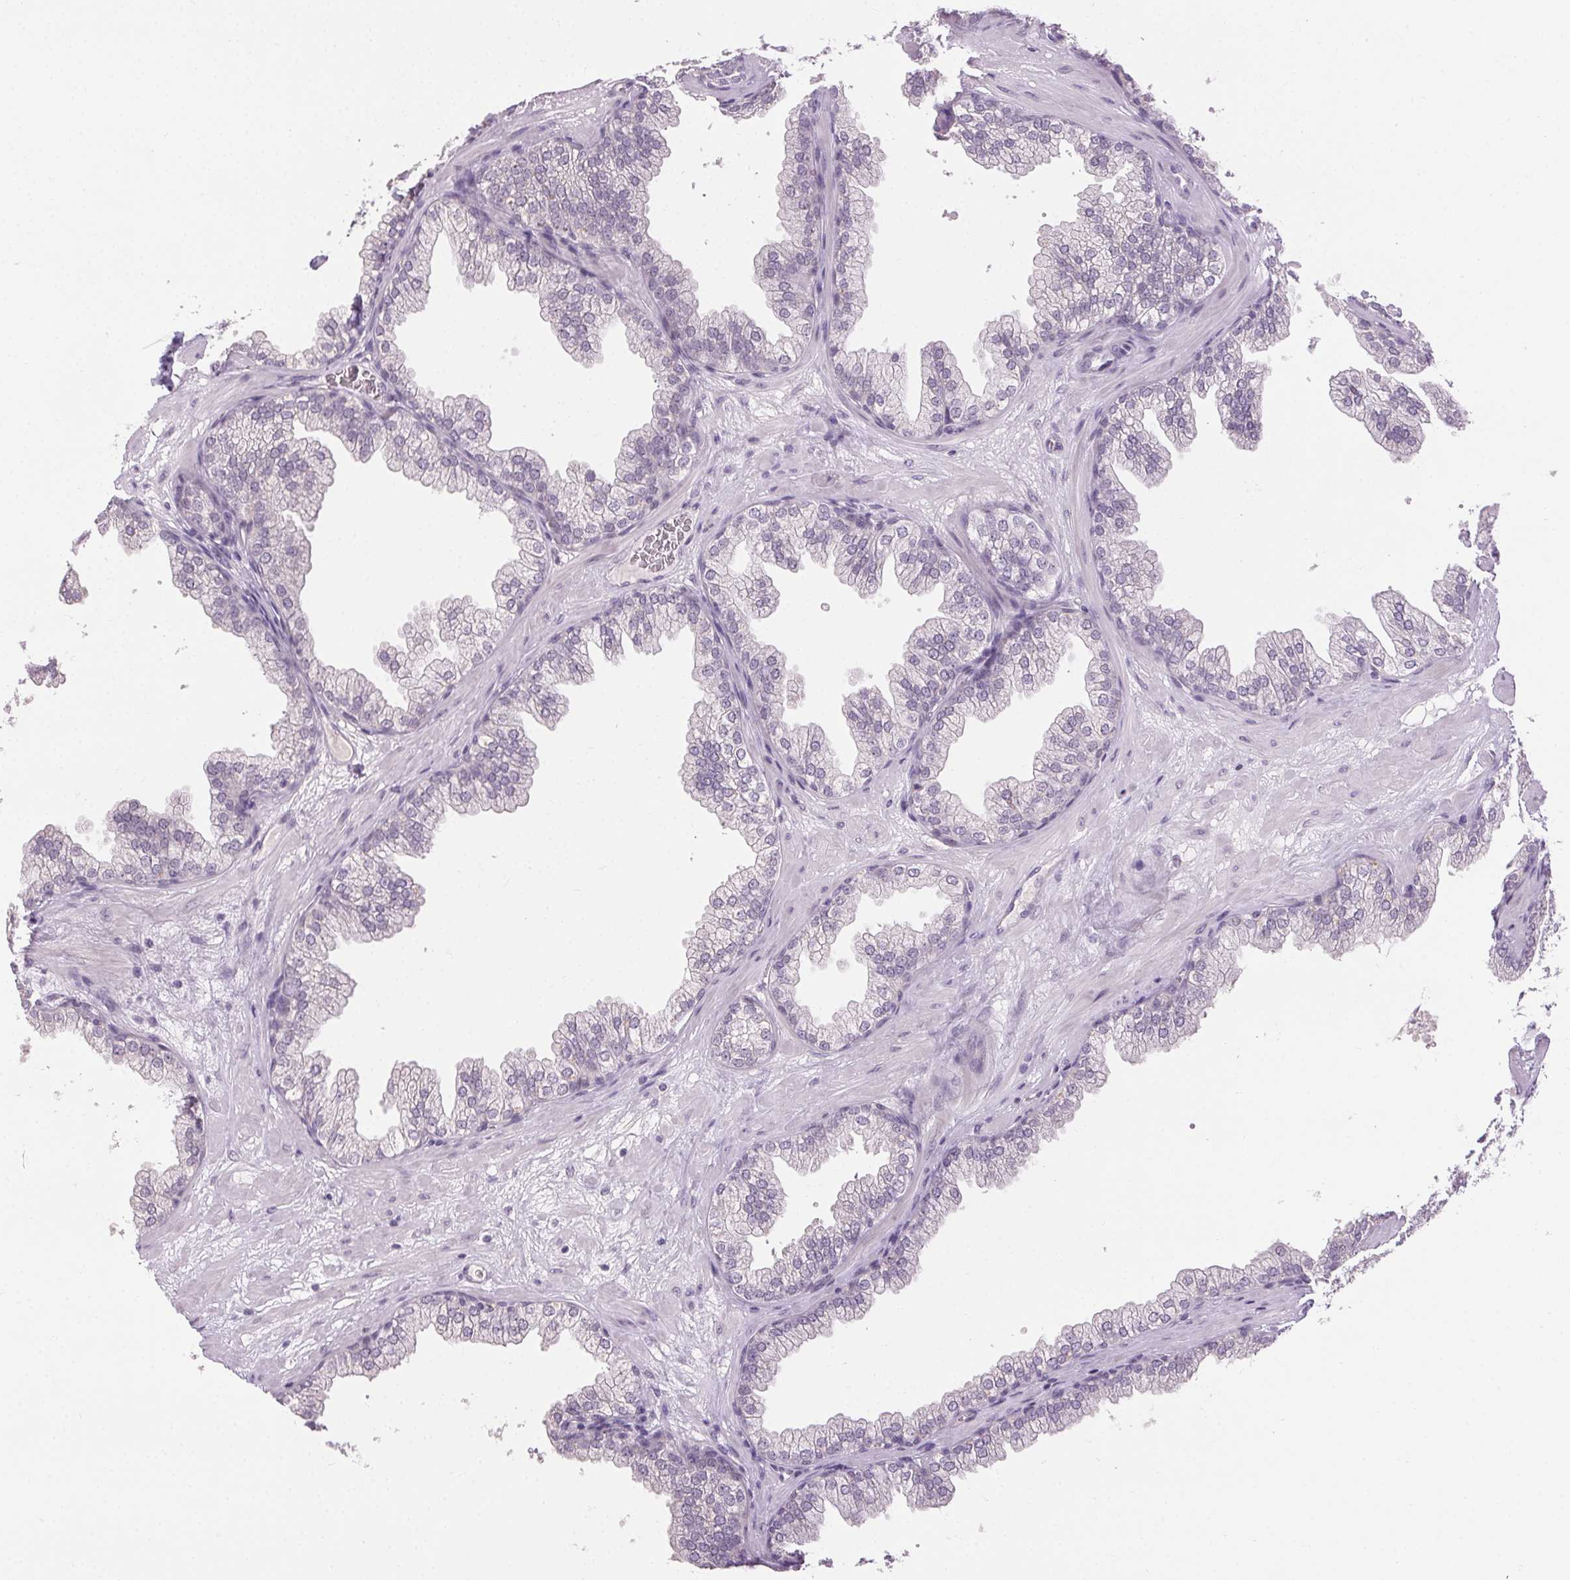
{"staining": {"intensity": "negative", "quantity": "none", "location": "none"}, "tissue": "prostate", "cell_type": "Glandular cells", "image_type": "normal", "snomed": [{"axis": "morphology", "description": "Normal tissue, NOS"}, {"axis": "topography", "description": "Prostate"}], "caption": "This is a histopathology image of immunohistochemistry (IHC) staining of unremarkable prostate, which shows no staining in glandular cells.", "gene": "FAM168A", "patient": {"sex": "male", "age": 37}}